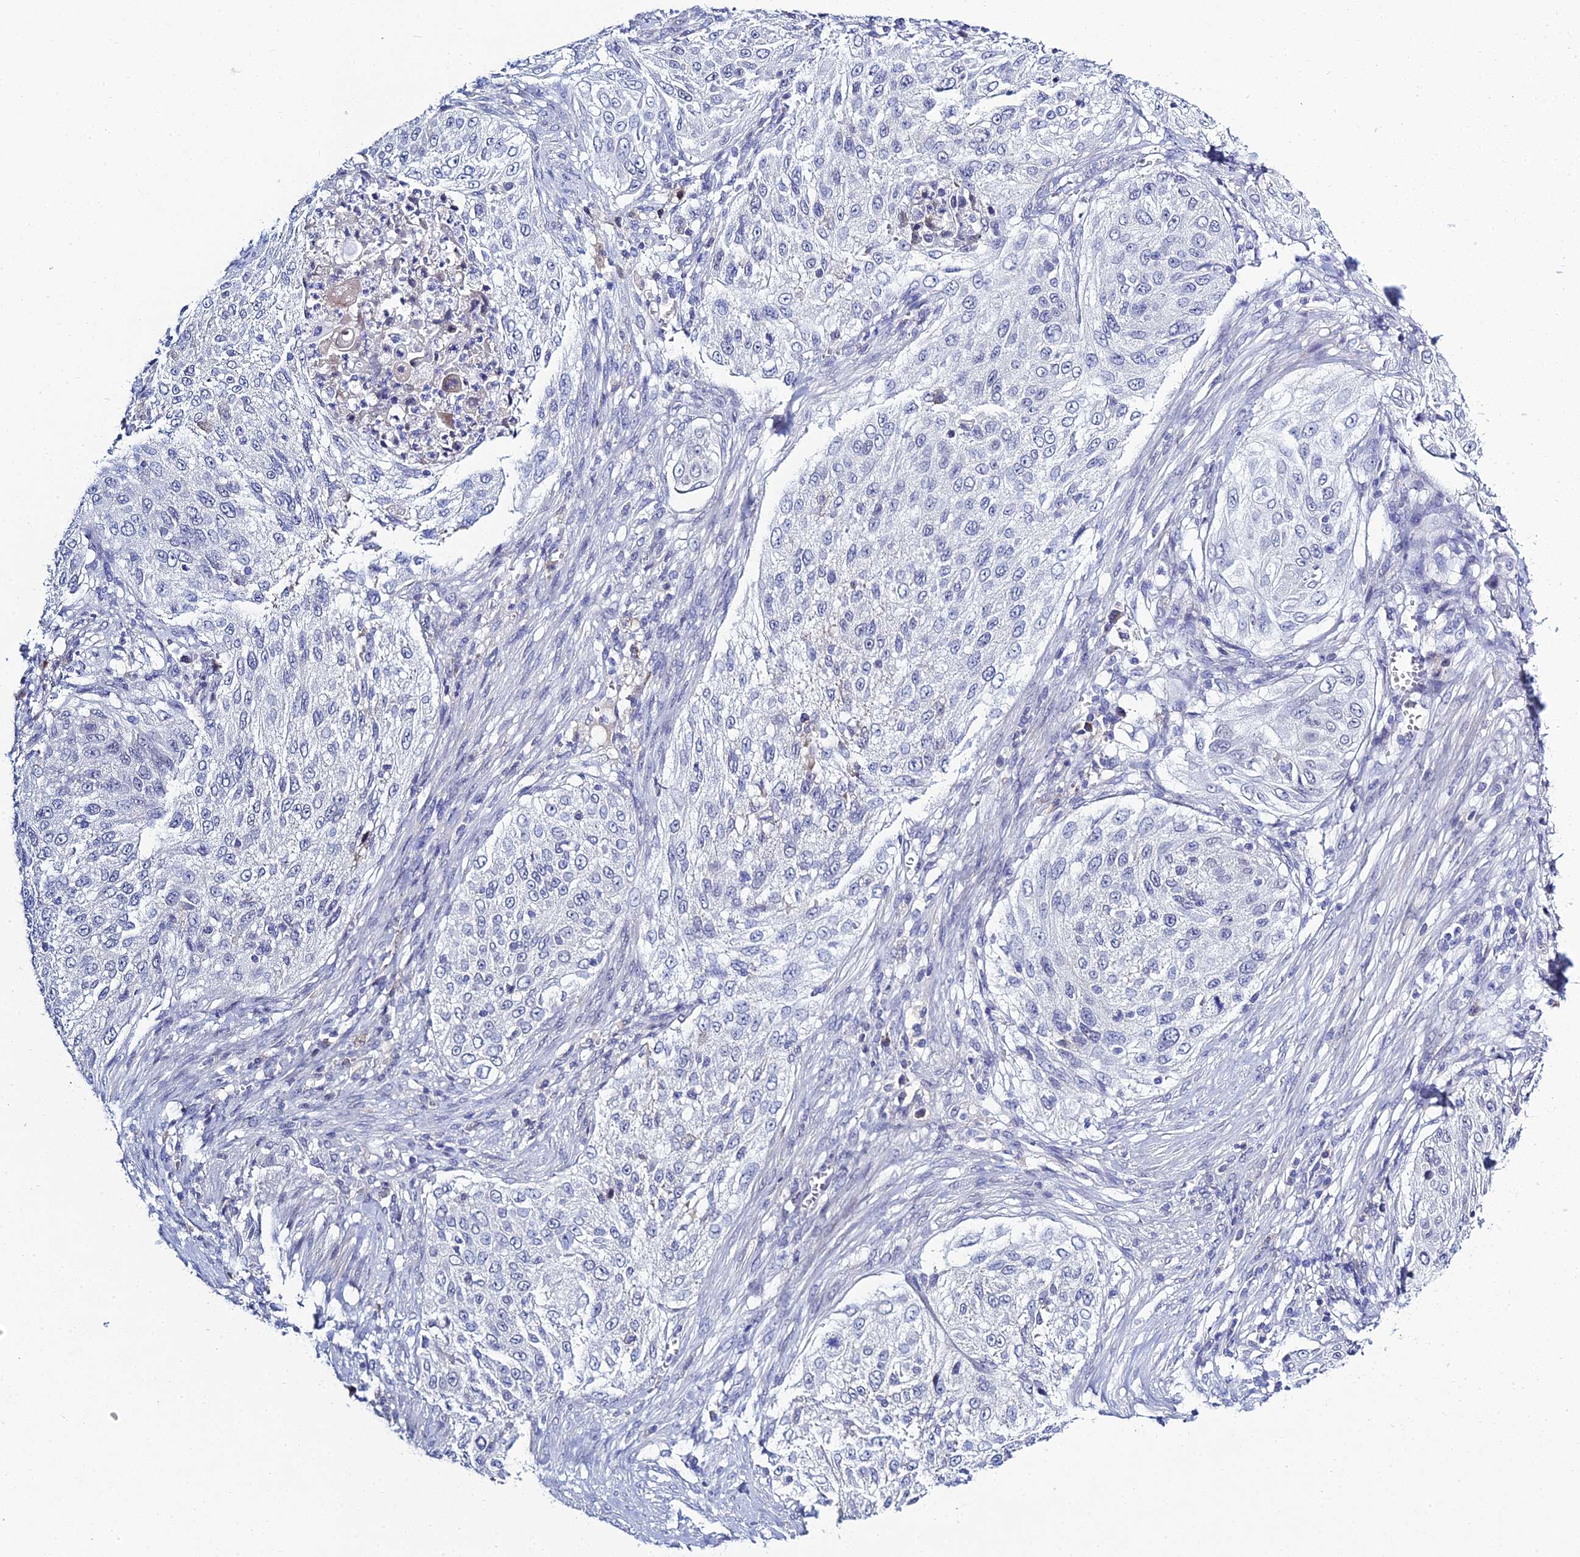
{"staining": {"intensity": "negative", "quantity": "none", "location": "none"}, "tissue": "cervical cancer", "cell_type": "Tumor cells", "image_type": "cancer", "snomed": [{"axis": "morphology", "description": "Squamous cell carcinoma, NOS"}, {"axis": "topography", "description": "Cervix"}], "caption": "High power microscopy photomicrograph of an immunohistochemistry image of squamous cell carcinoma (cervical), revealing no significant staining in tumor cells.", "gene": "MUC13", "patient": {"sex": "female", "age": 42}}